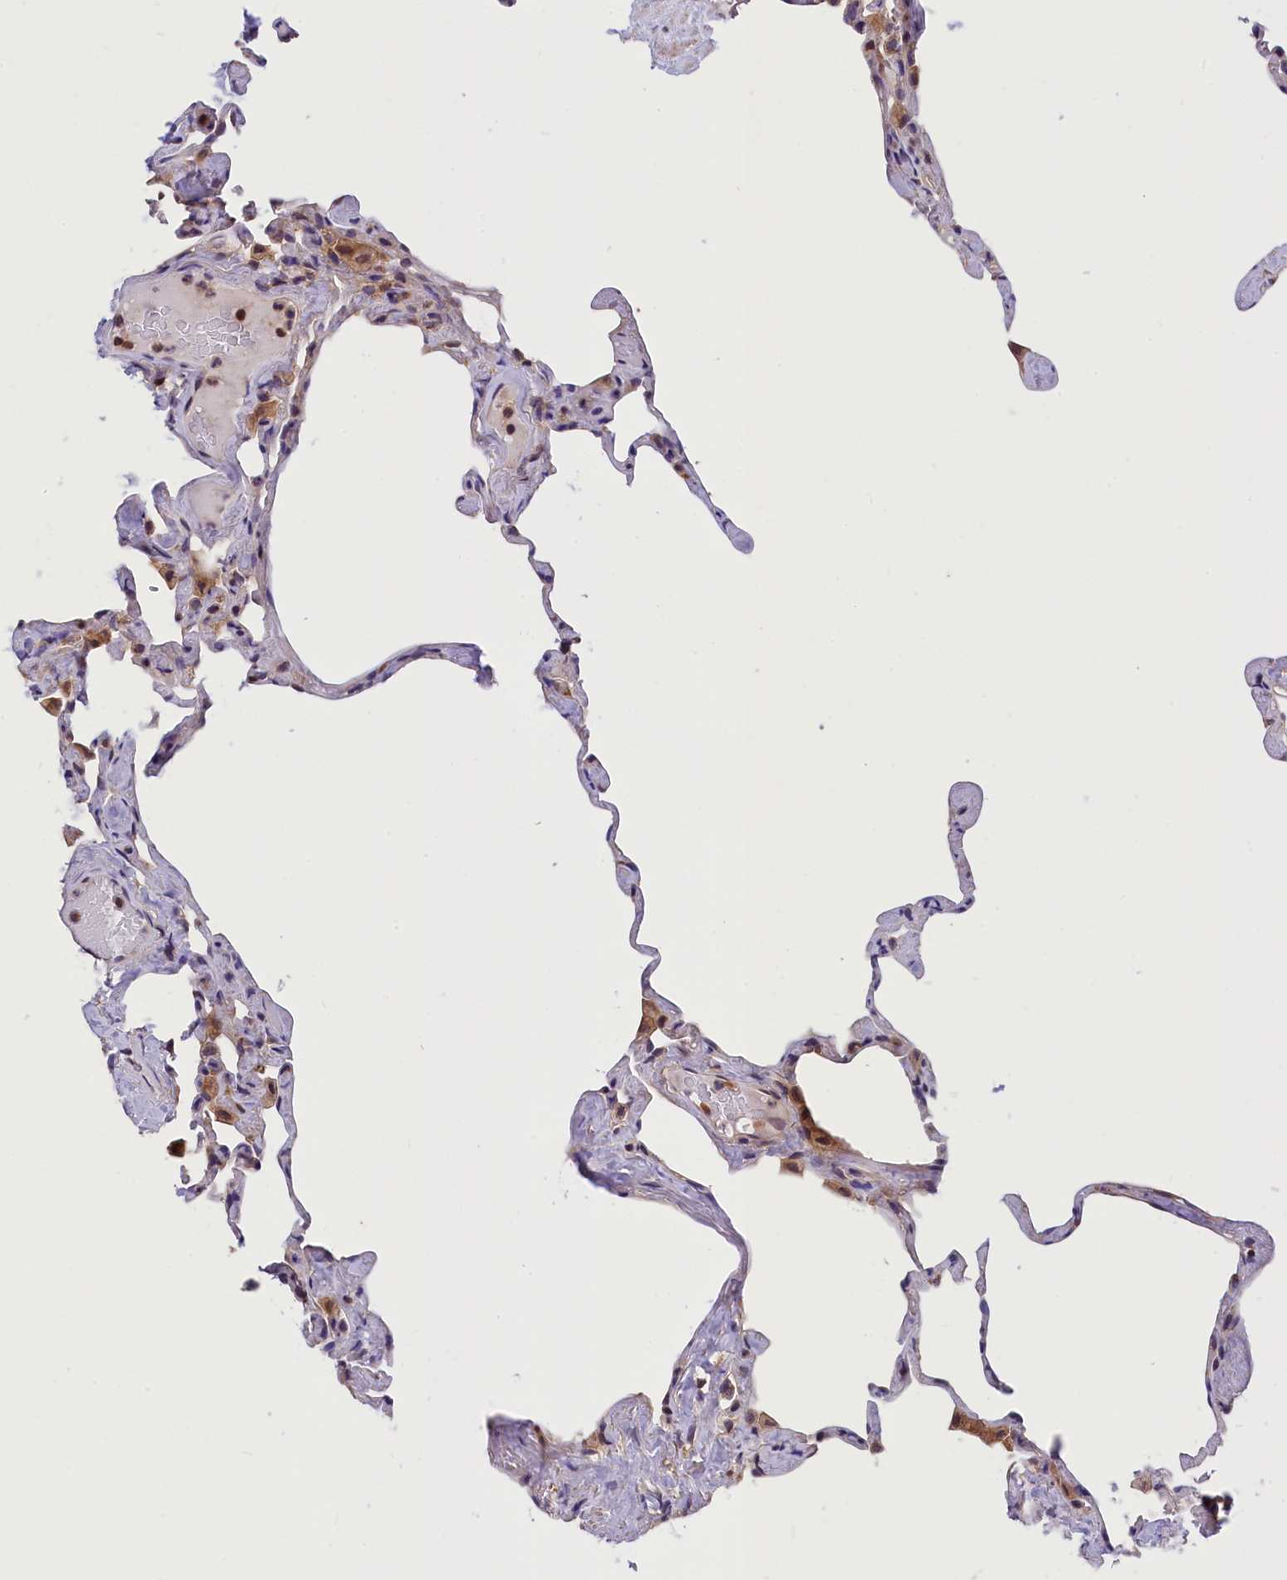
{"staining": {"intensity": "weak", "quantity": "<25%", "location": "cytoplasmic/membranous"}, "tissue": "lung", "cell_type": "Alveolar cells", "image_type": "normal", "snomed": [{"axis": "morphology", "description": "Normal tissue, NOS"}, {"axis": "topography", "description": "Lung"}], "caption": "Lung stained for a protein using IHC displays no staining alveolar cells.", "gene": "TBCB", "patient": {"sex": "male", "age": 65}}